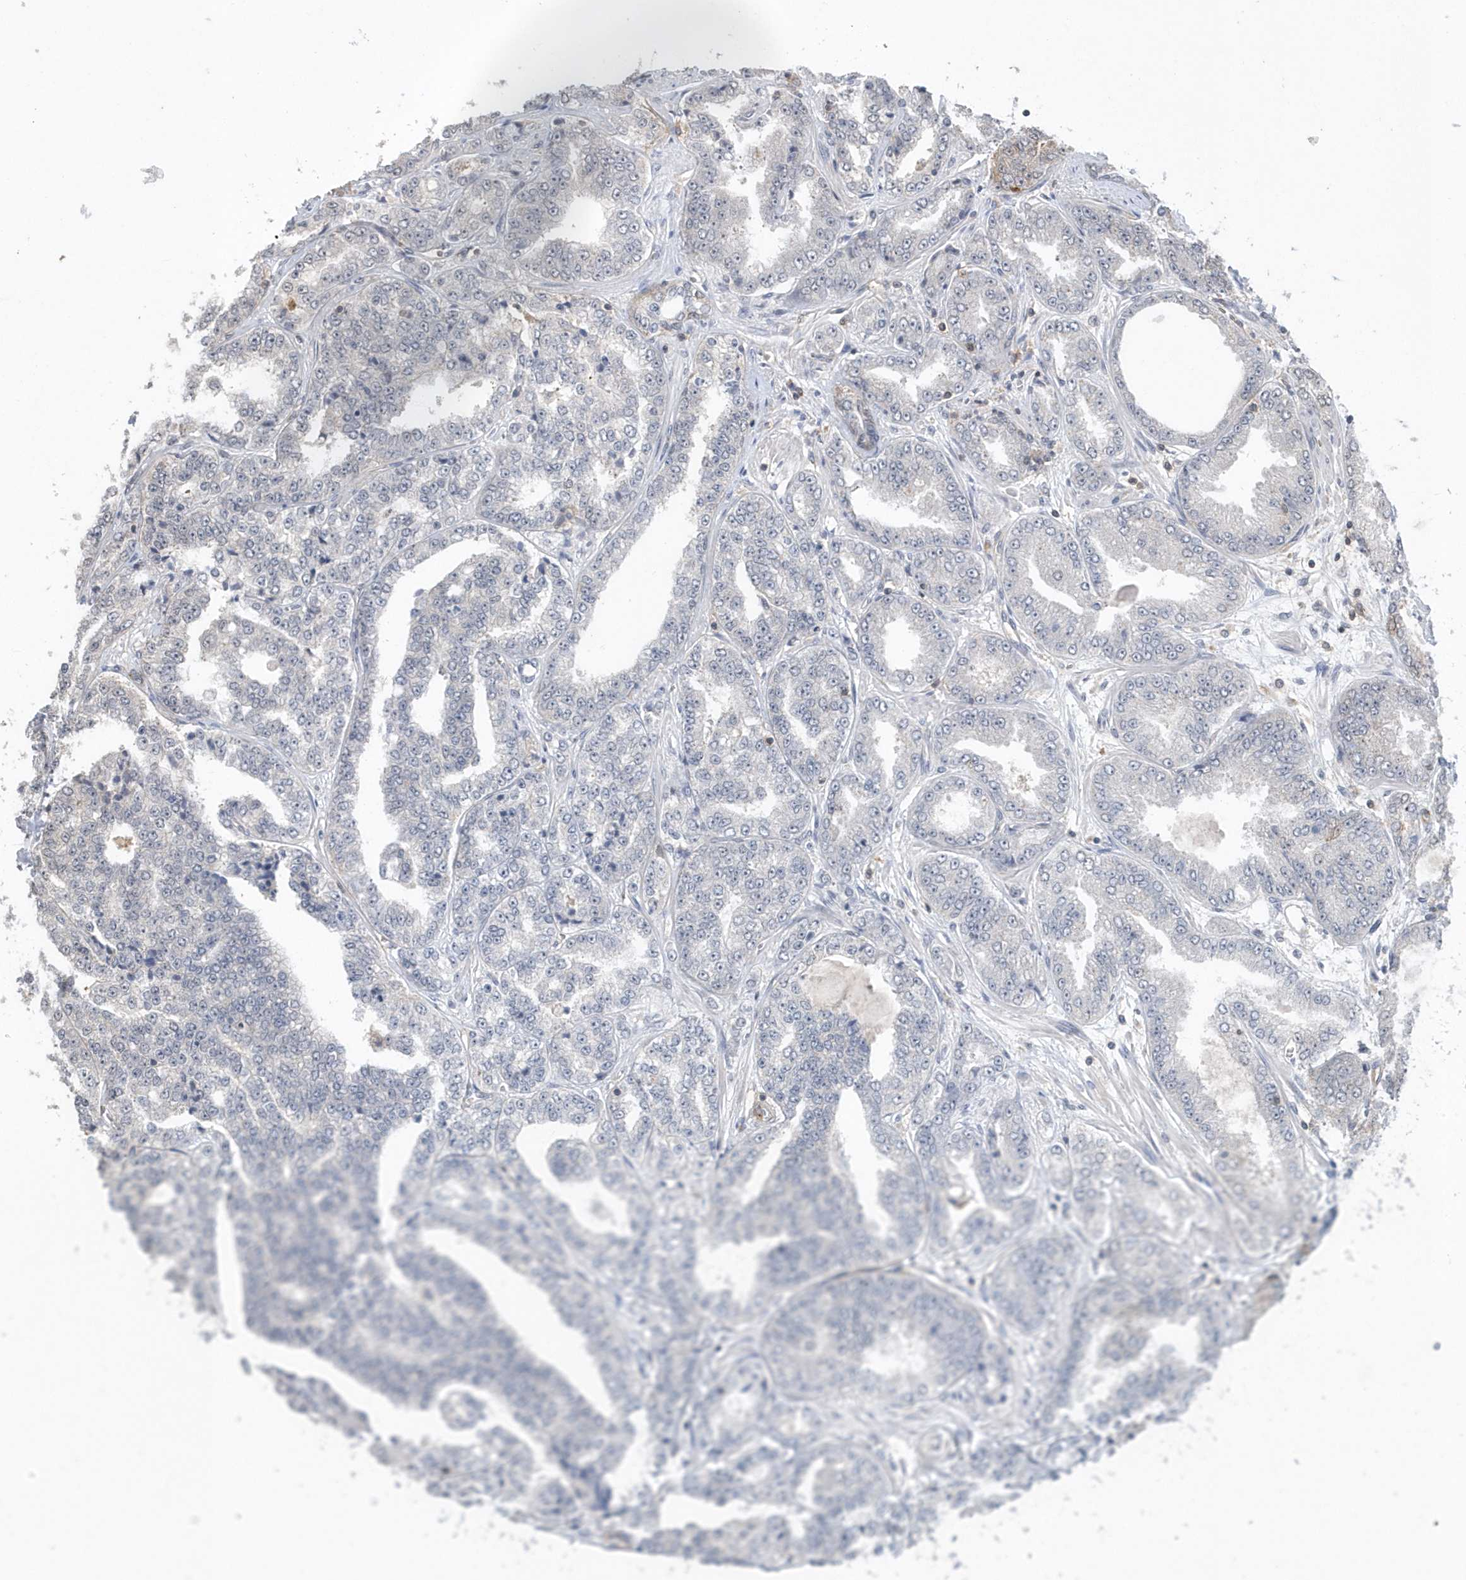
{"staining": {"intensity": "negative", "quantity": "none", "location": "none"}, "tissue": "prostate cancer", "cell_type": "Tumor cells", "image_type": "cancer", "snomed": [{"axis": "morphology", "description": "Adenocarcinoma, High grade"}, {"axis": "topography", "description": "Prostate"}], "caption": "This is an immunohistochemistry (IHC) histopathology image of human high-grade adenocarcinoma (prostate). There is no expression in tumor cells.", "gene": "CRIP3", "patient": {"sex": "male", "age": 71}}